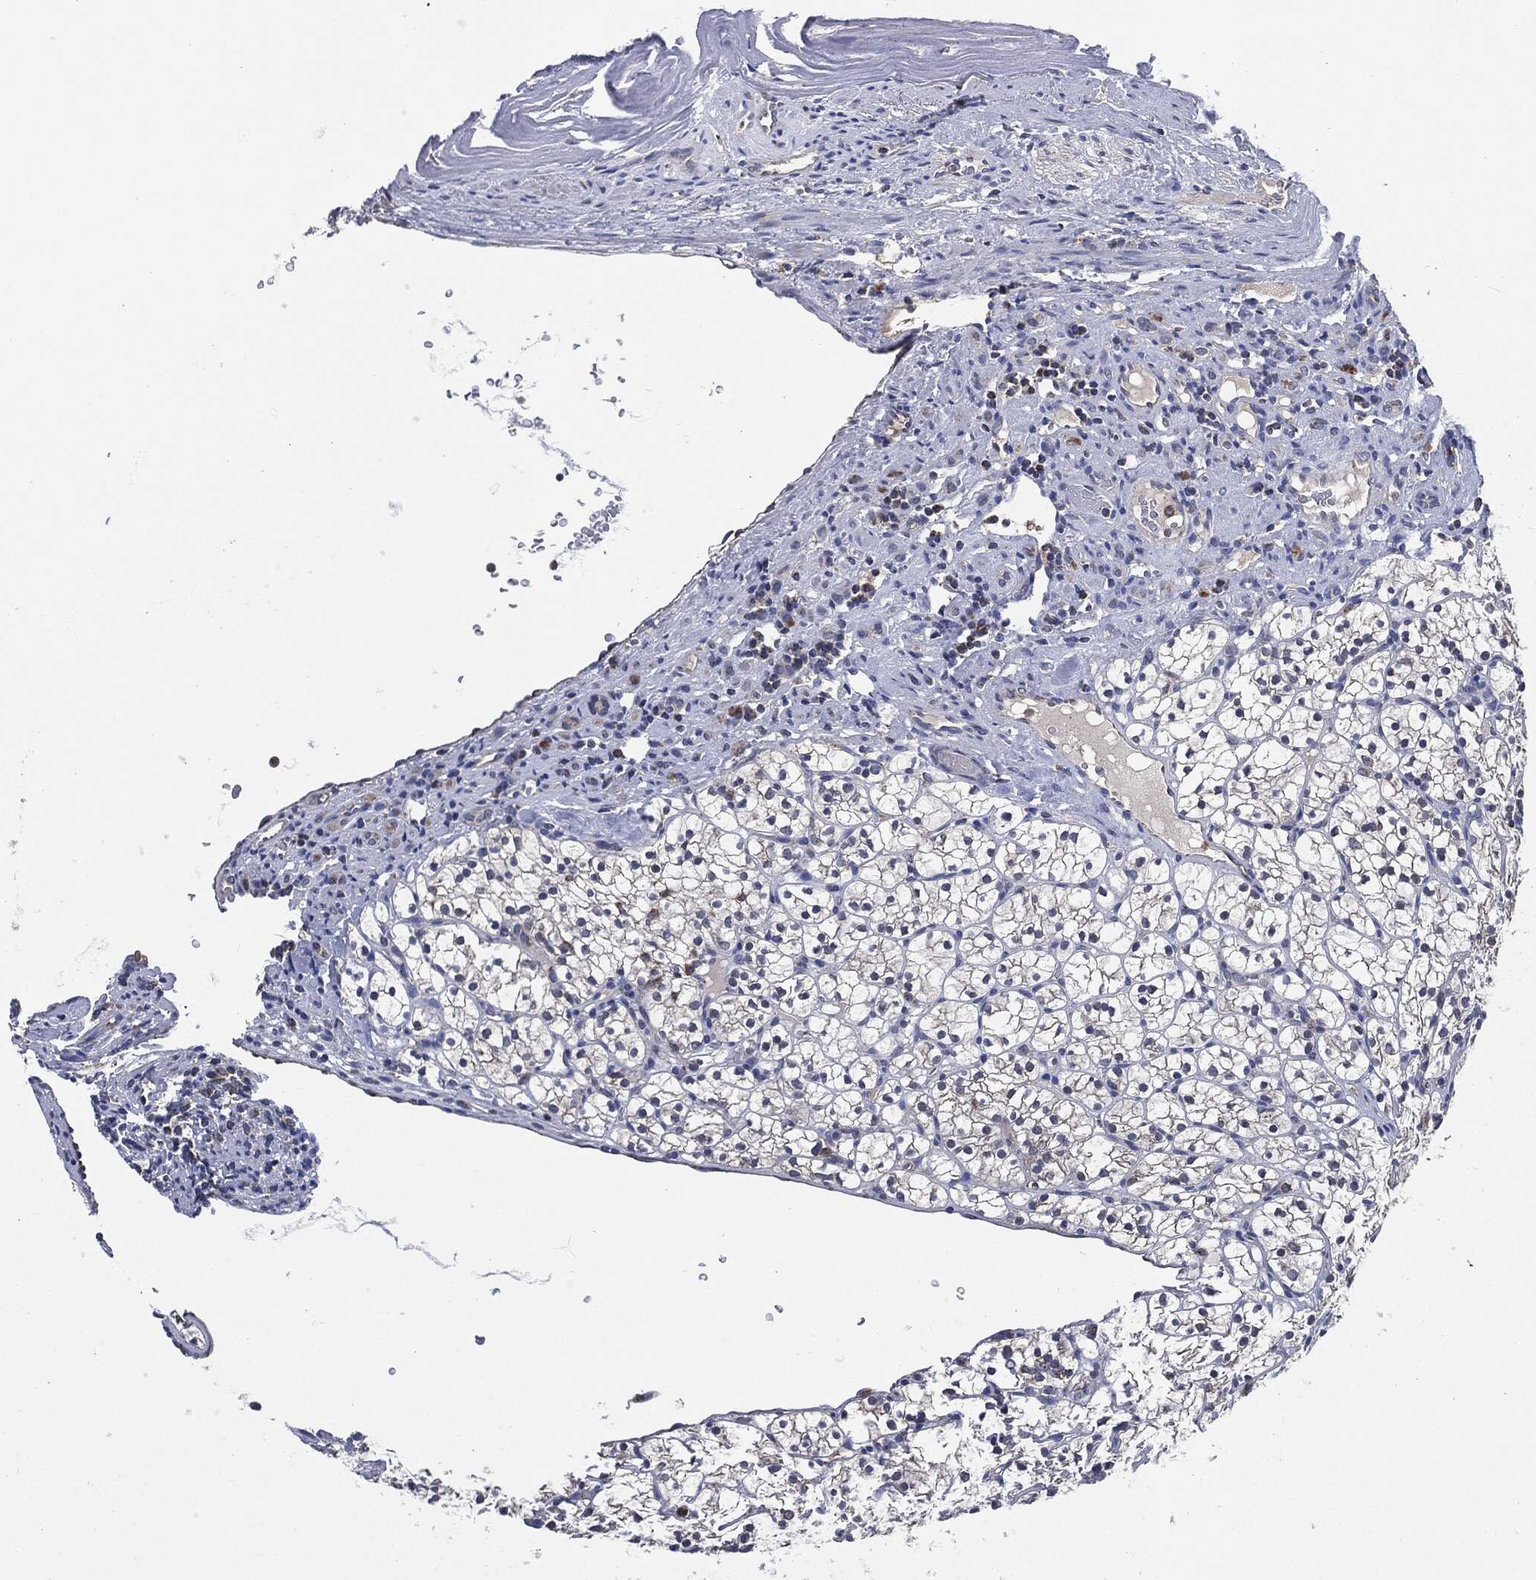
{"staining": {"intensity": "negative", "quantity": "none", "location": "none"}, "tissue": "renal cancer", "cell_type": "Tumor cells", "image_type": "cancer", "snomed": [{"axis": "morphology", "description": "Adenocarcinoma, NOS"}, {"axis": "topography", "description": "Kidney"}], "caption": "DAB (3,3'-diaminobenzidine) immunohistochemical staining of renal adenocarcinoma demonstrates no significant staining in tumor cells.", "gene": "NDUFV2", "patient": {"sex": "female", "age": 89}}